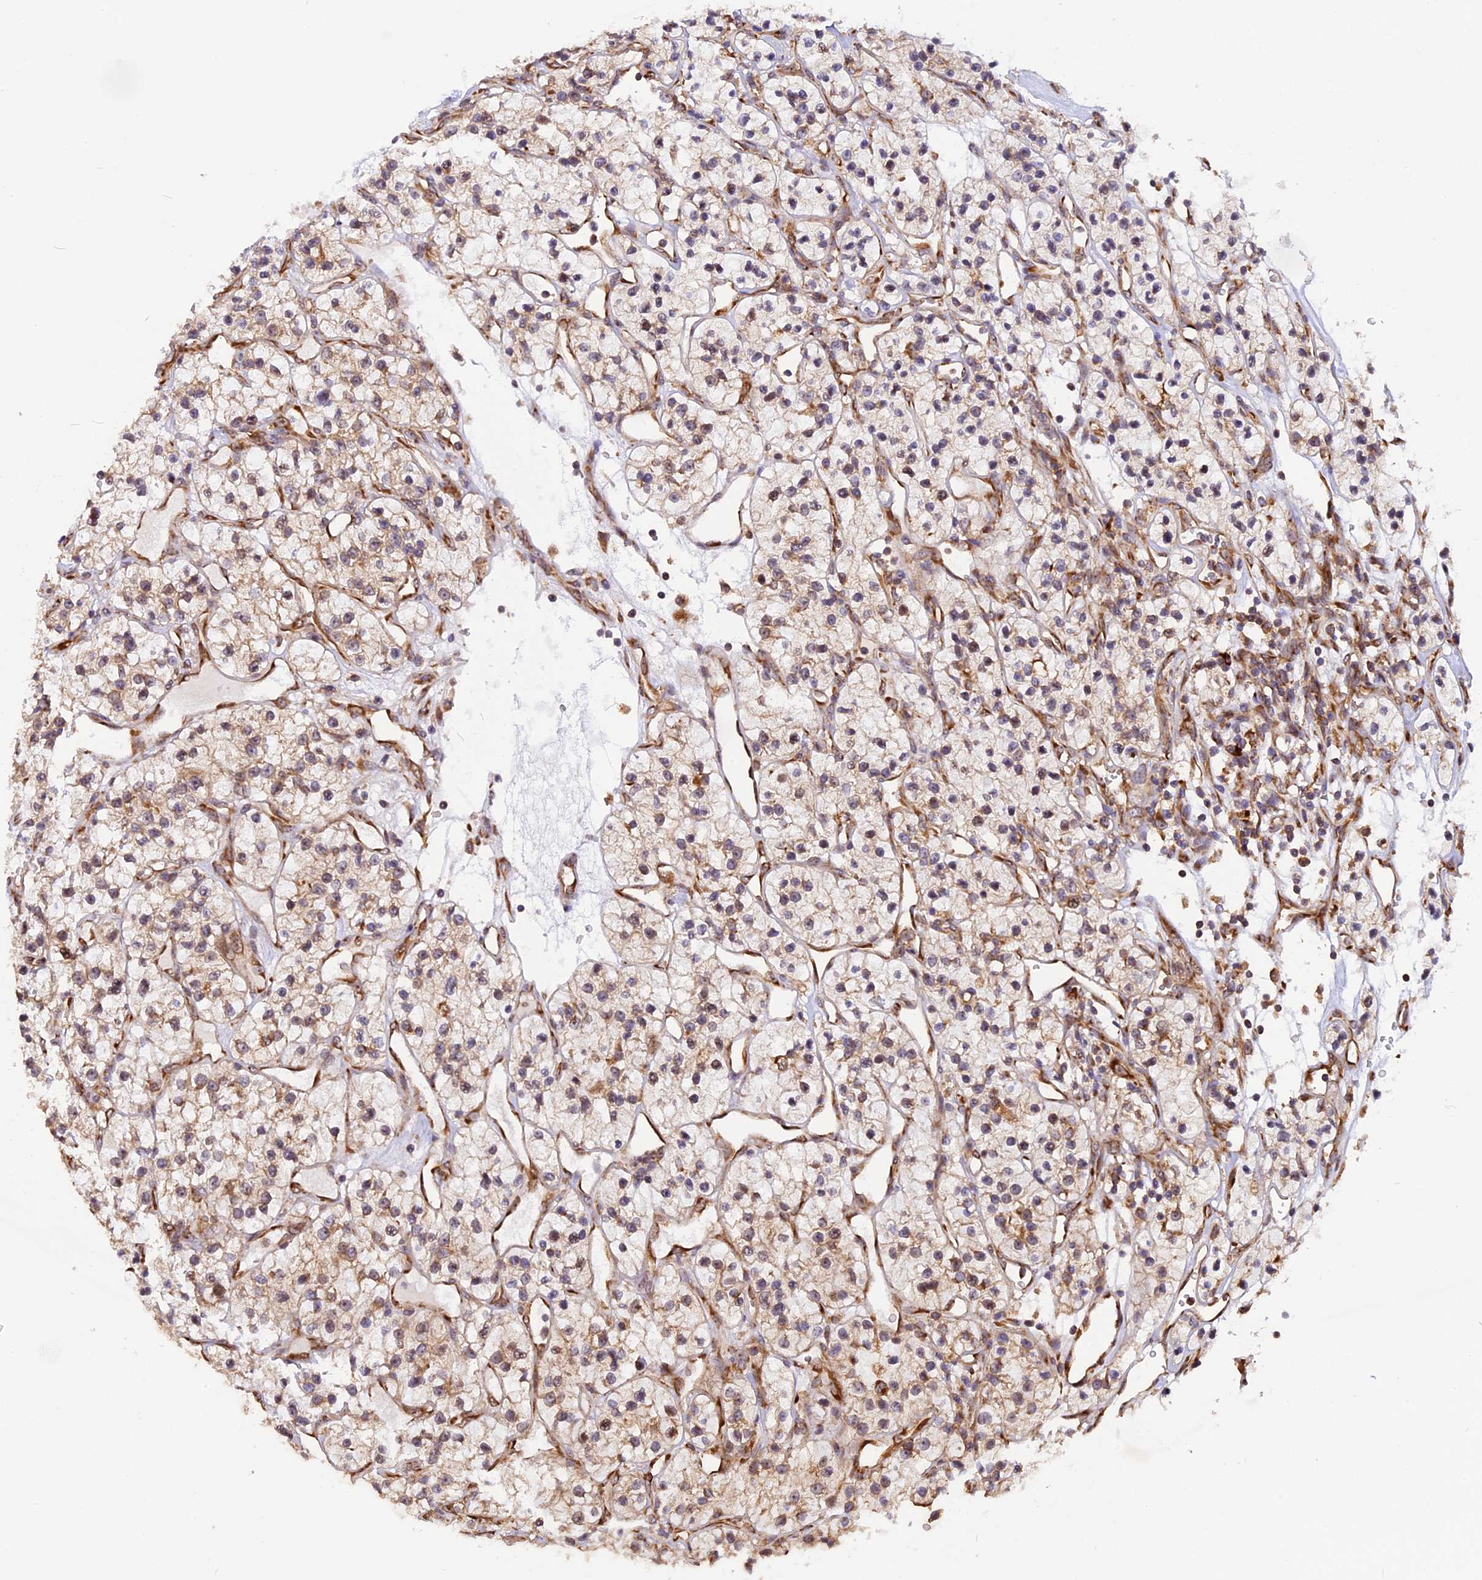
{"staining": {"intensity": "weak", "quantity": "25%-75%", "location": "cytoplasmic/membranous"}, "tissue": "renal cancer", "cell_type": "Tumor cells", "image_type": "cancer", "snomed": [{"axis": "morphology", "description": "Adenocarcinoma, NOS"}, {"axis": "topography", "description": "Kidney"}], "caption": "Human adenocarcinoma (renal) stained with a brown dye displays weak cytoplasmic/membranous positive positivity in about 25%-75% of tumor cells.", "gene": "GNPTAB", "patient": {"sex": "female", "age": 57}}